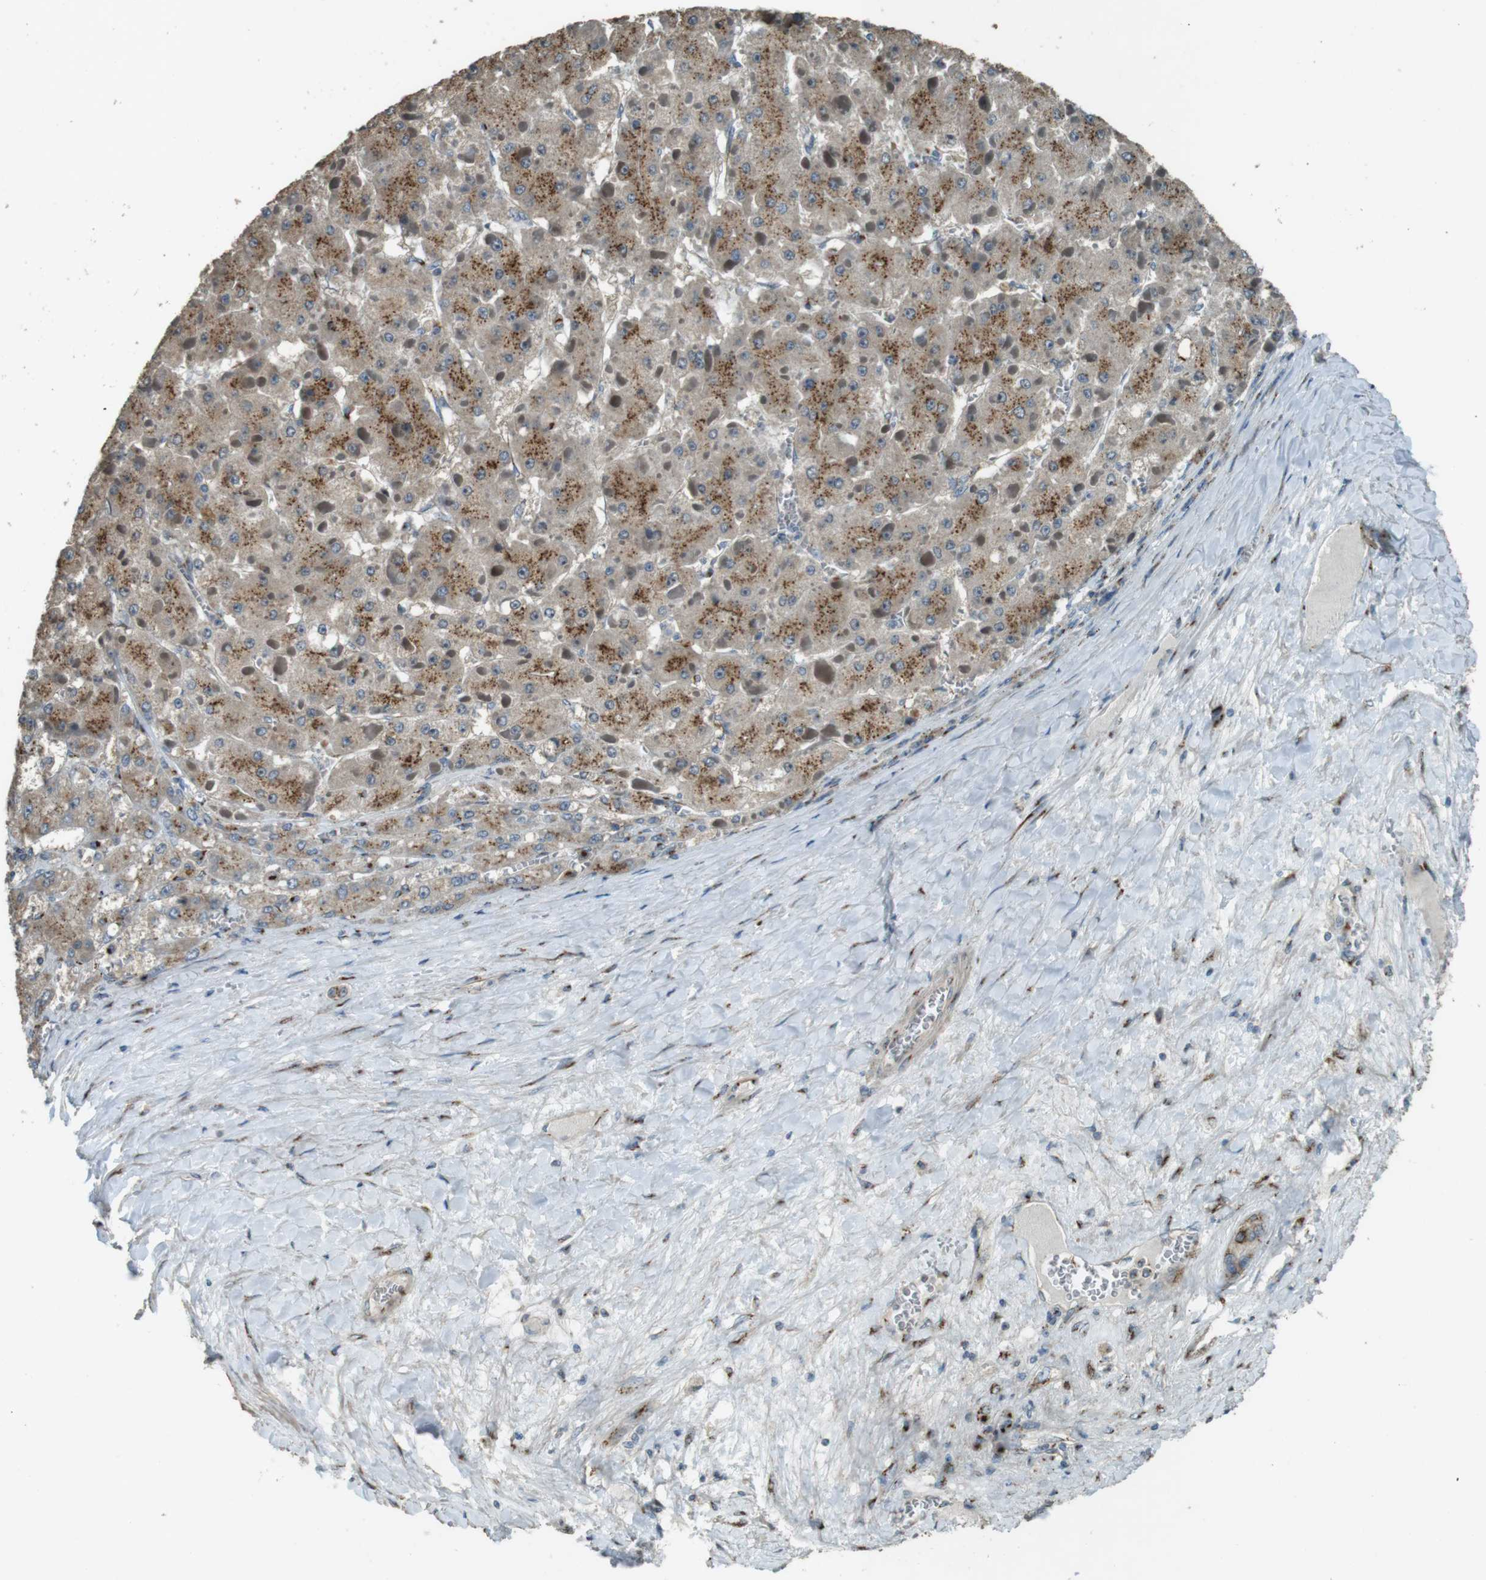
{"staining": {"intensity": "moderate", "quantity": ">75%", "location": "cytoplasmic/membranous"}, "tissue": "liver cancer", "cell_type": "Tumor cells", "image_type": "cancer", "snomed": [{"axis": "morphology", "description": "Carcinoma, Hepatocellular, NOS"}, {"axis": "topography", "description": "Liver"}], "caption": "Immunohistochemical staining of human liver cancer (hepatocellular carcinoma) reveals medium levels of moderate cytoplasmic/membranous staining in about >75% of tumor cells.", "gene": "TMEM115", "patient": {"sex": "female", "age": 73}}